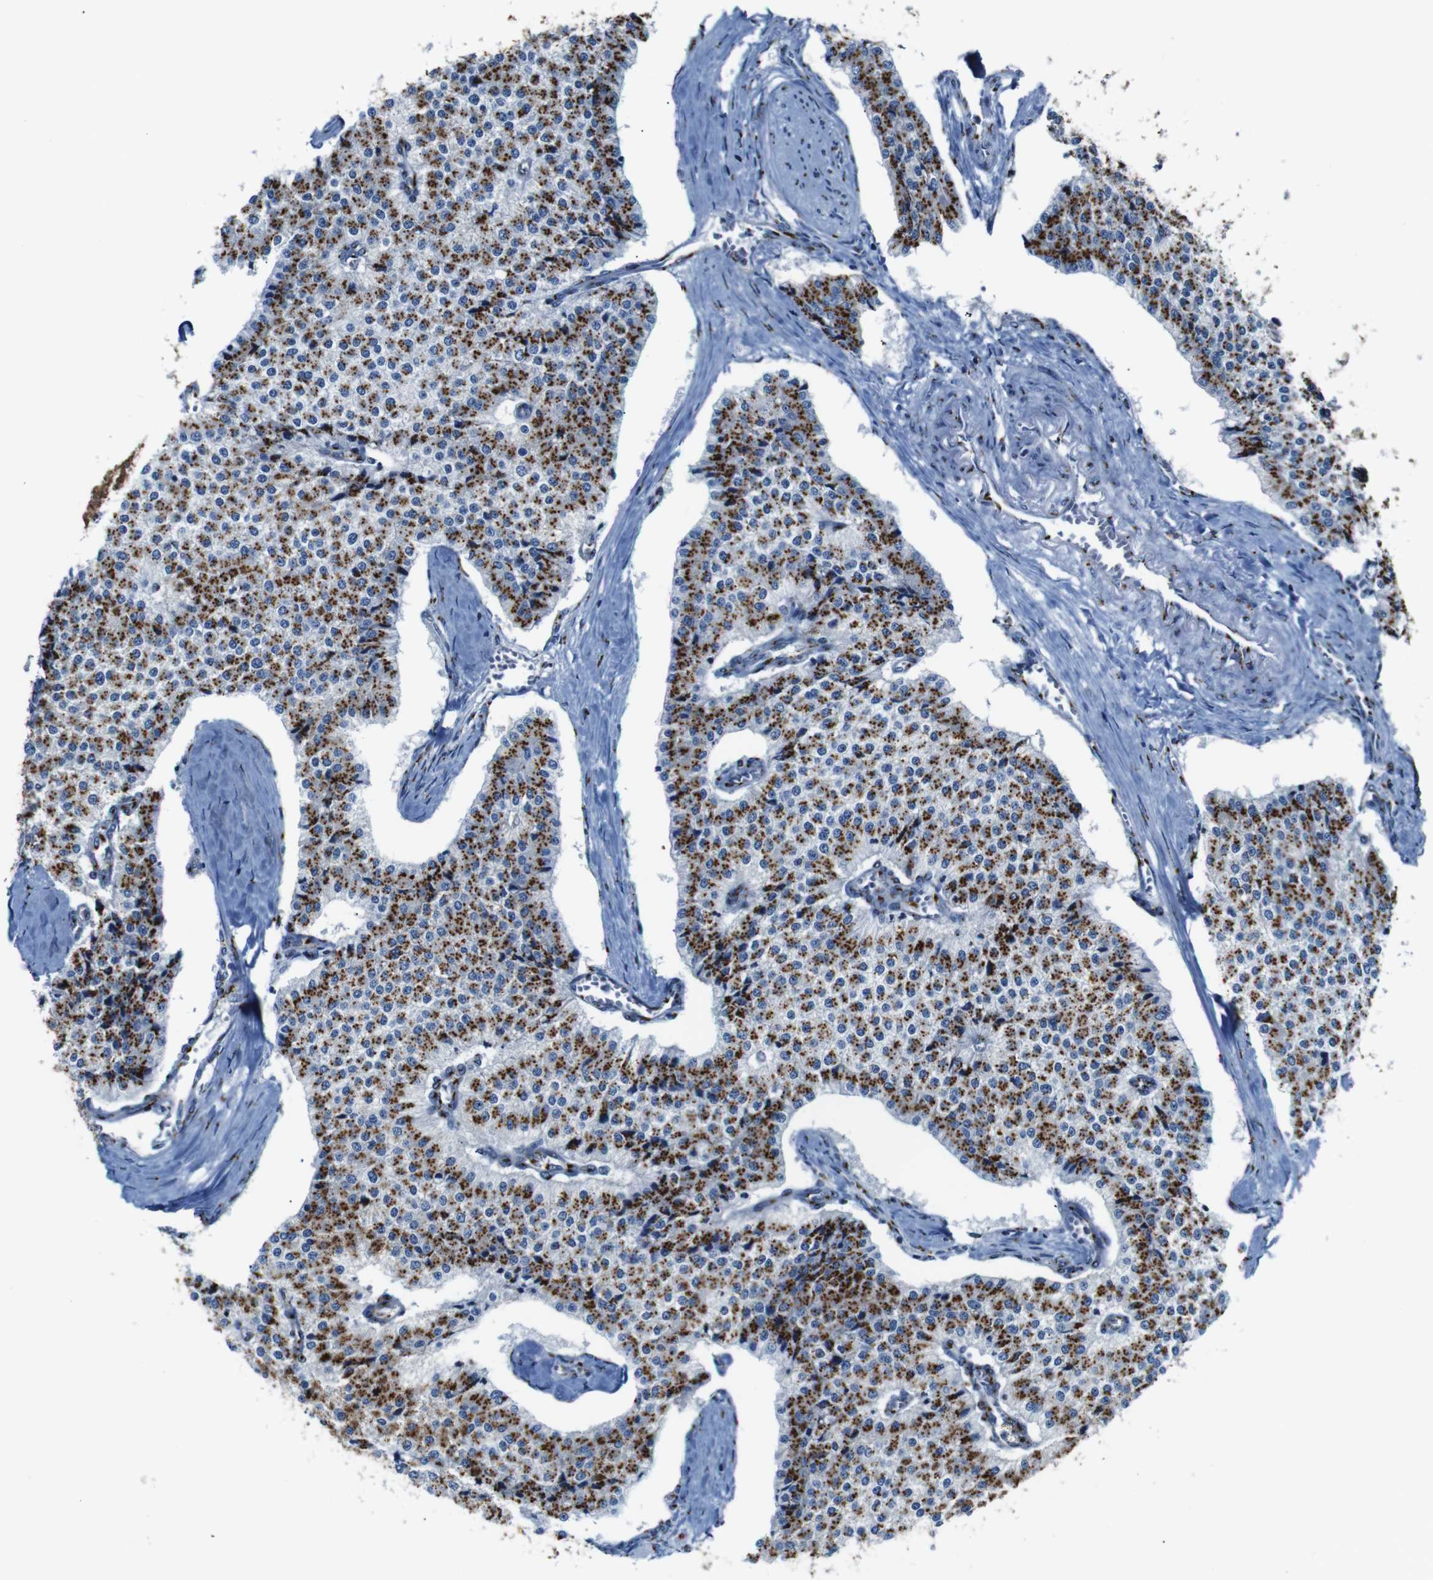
{"staining": {"intensity": "strong", "quantity": ">75%", "location": "cytoplasmic/membranous"}, "tissue": "carcinoid", "cell_type": "Tumor cells", "image_type": "cancer", "snomed": [{"axis": "morphology", "description": "Carcinoid, malignant, NOS"}, {"axis": "topography", "description": "Colon"}], "caption": "Malignant carcinoid stained for a protein displays strong cytoplasmic/membranous positivity in tumor cells.", "gene": "TGOLN2", "patient": {"sex": "female", "age": 52}}